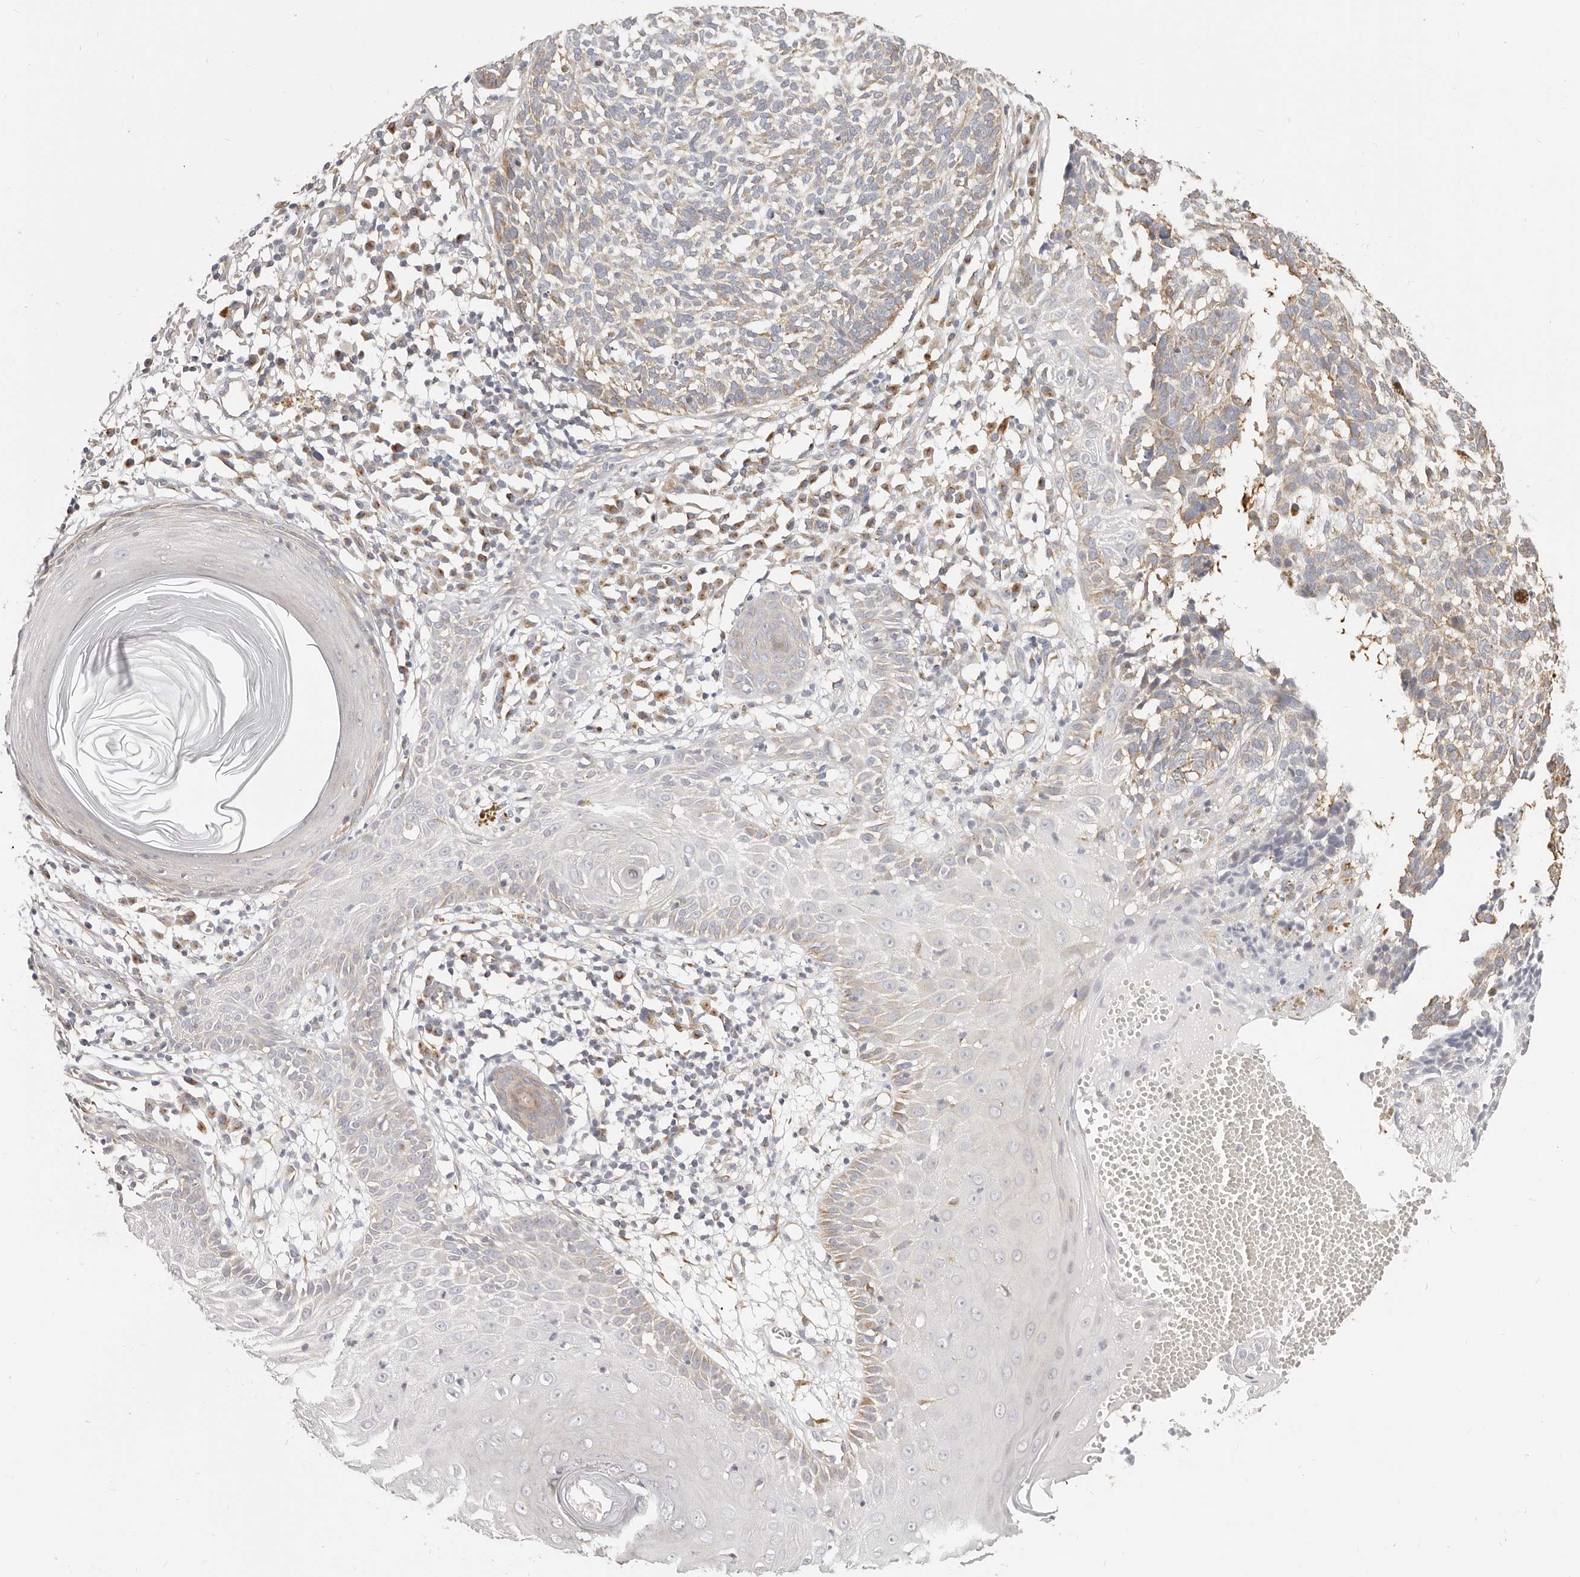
{"staining": {"intensity": "weak", "quantity": "<25%", "location": "cytoplasmic/membranous"}, "tissue": "skin cancer", "cell_type": "Tumor cells", "image_type": "cancer", "snomed": [{"axis": "morphology", "description": "Basal cell carcinoma"}, {"axis": "topography", "description": "Skin"}], "caption": "An immunohistochemistry image of basal cell carcinoma (skin) is shown. There is no staining in tumor cells of basal cell carcinoma (skin).", "gene": "DTNBP1", "patient": {"sex": "male", "age": 85}}